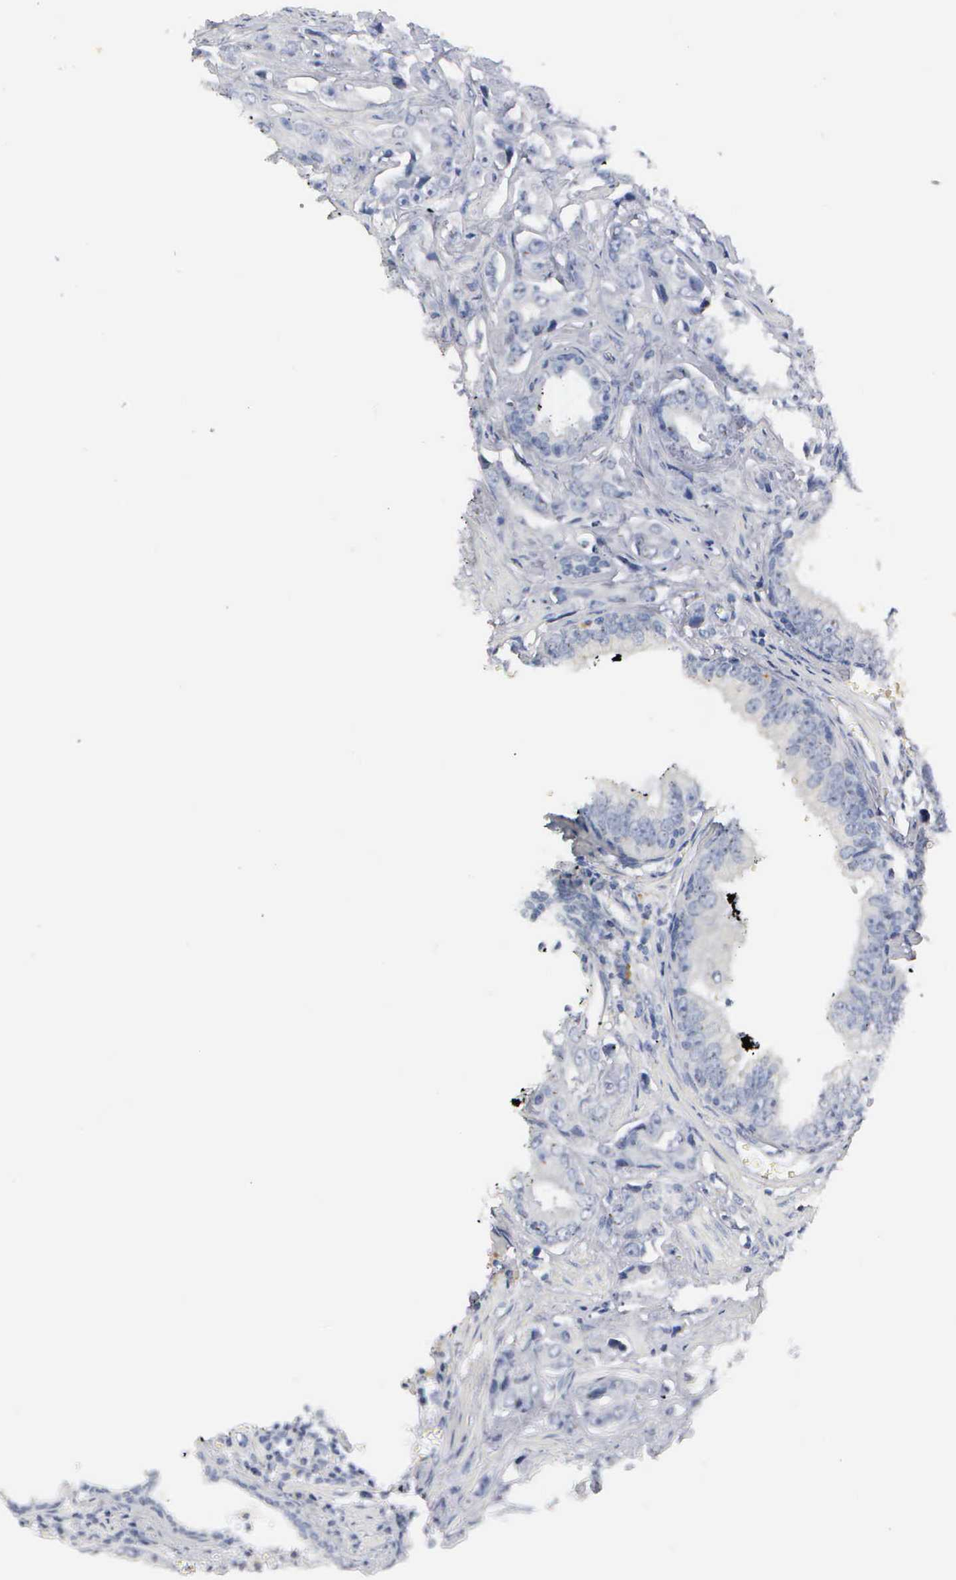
{"staining": {"intensity": "negative", "quantity": "none", "location": "none"}, "tissue": "prostate cancer", "cell_type": "Tumor cells", "image_type": "cancer", "snomed": [{"axis": "morphology", "description": "Adenocarcinoma, Low grade"}, {"axis": "topography", "description": "Prostate"}], "caption": "Prostate low-grade adenocarcinoma stained for a protein using immunohistochemistry (IHC) reveals no expression tumor cells.", "gene": "ASPHD2", "patient": {"sex": "male", "age": 65}}